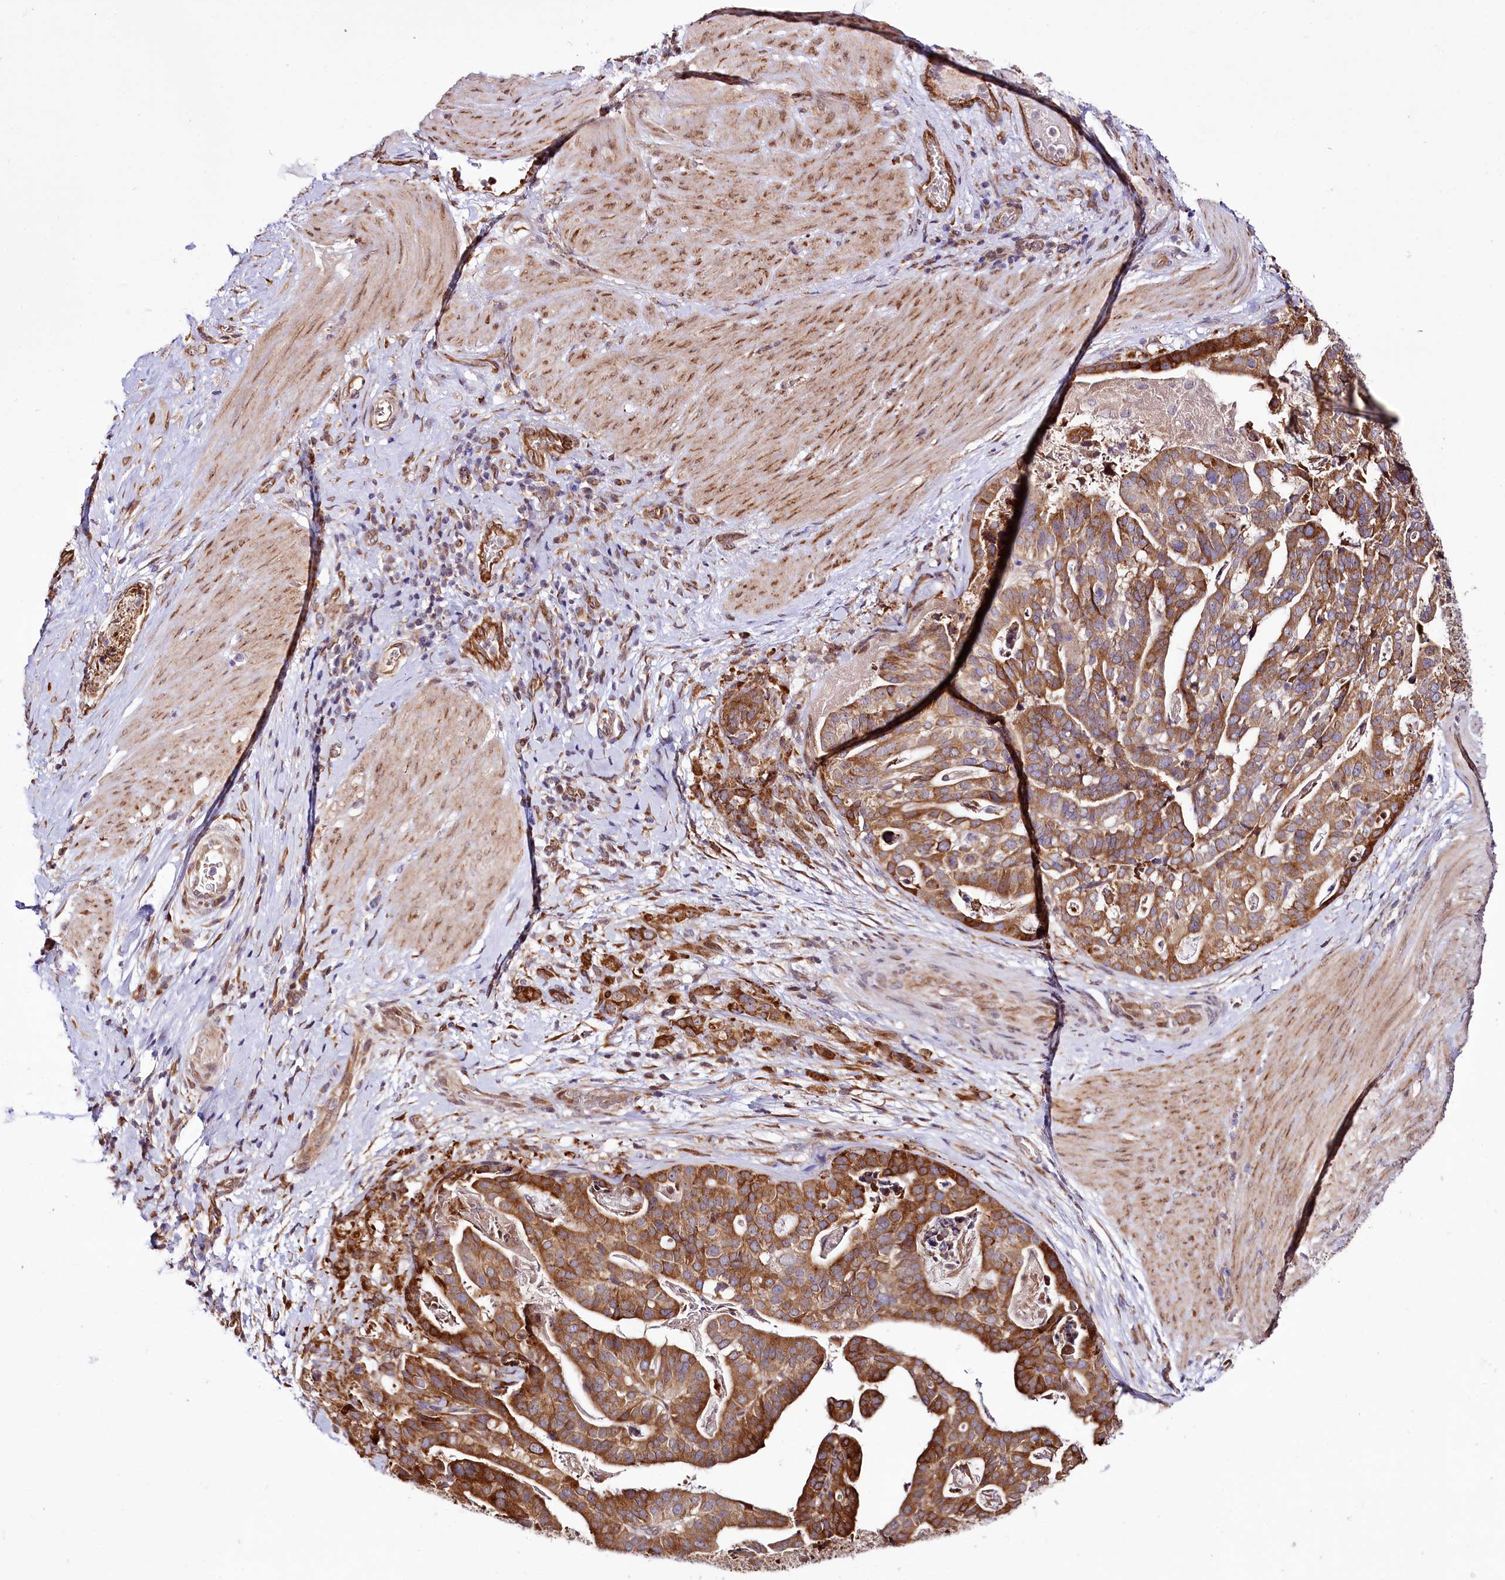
{"staining": {"intensity": "moderate", "quantity": ">75%", "location": "cytoplasmic/membranous"}, "tissue": "stomach cancer", "cell_type": "Tumor cells", "image_type": "cancer", "snomed": [{"axis": "morphology", "description": "Adenocarcinoma, NOS"}, {"axis": "topography", "description": "Stomach"}], "caption": "This is an image of immunohistochemistry (IHC) staining of stomach cancer, which shows moderate positivity in the cytoplasmic/membranous of tumor cells.", "gene": "CUTC", "patient": {"sex": "male", "age": 48}}